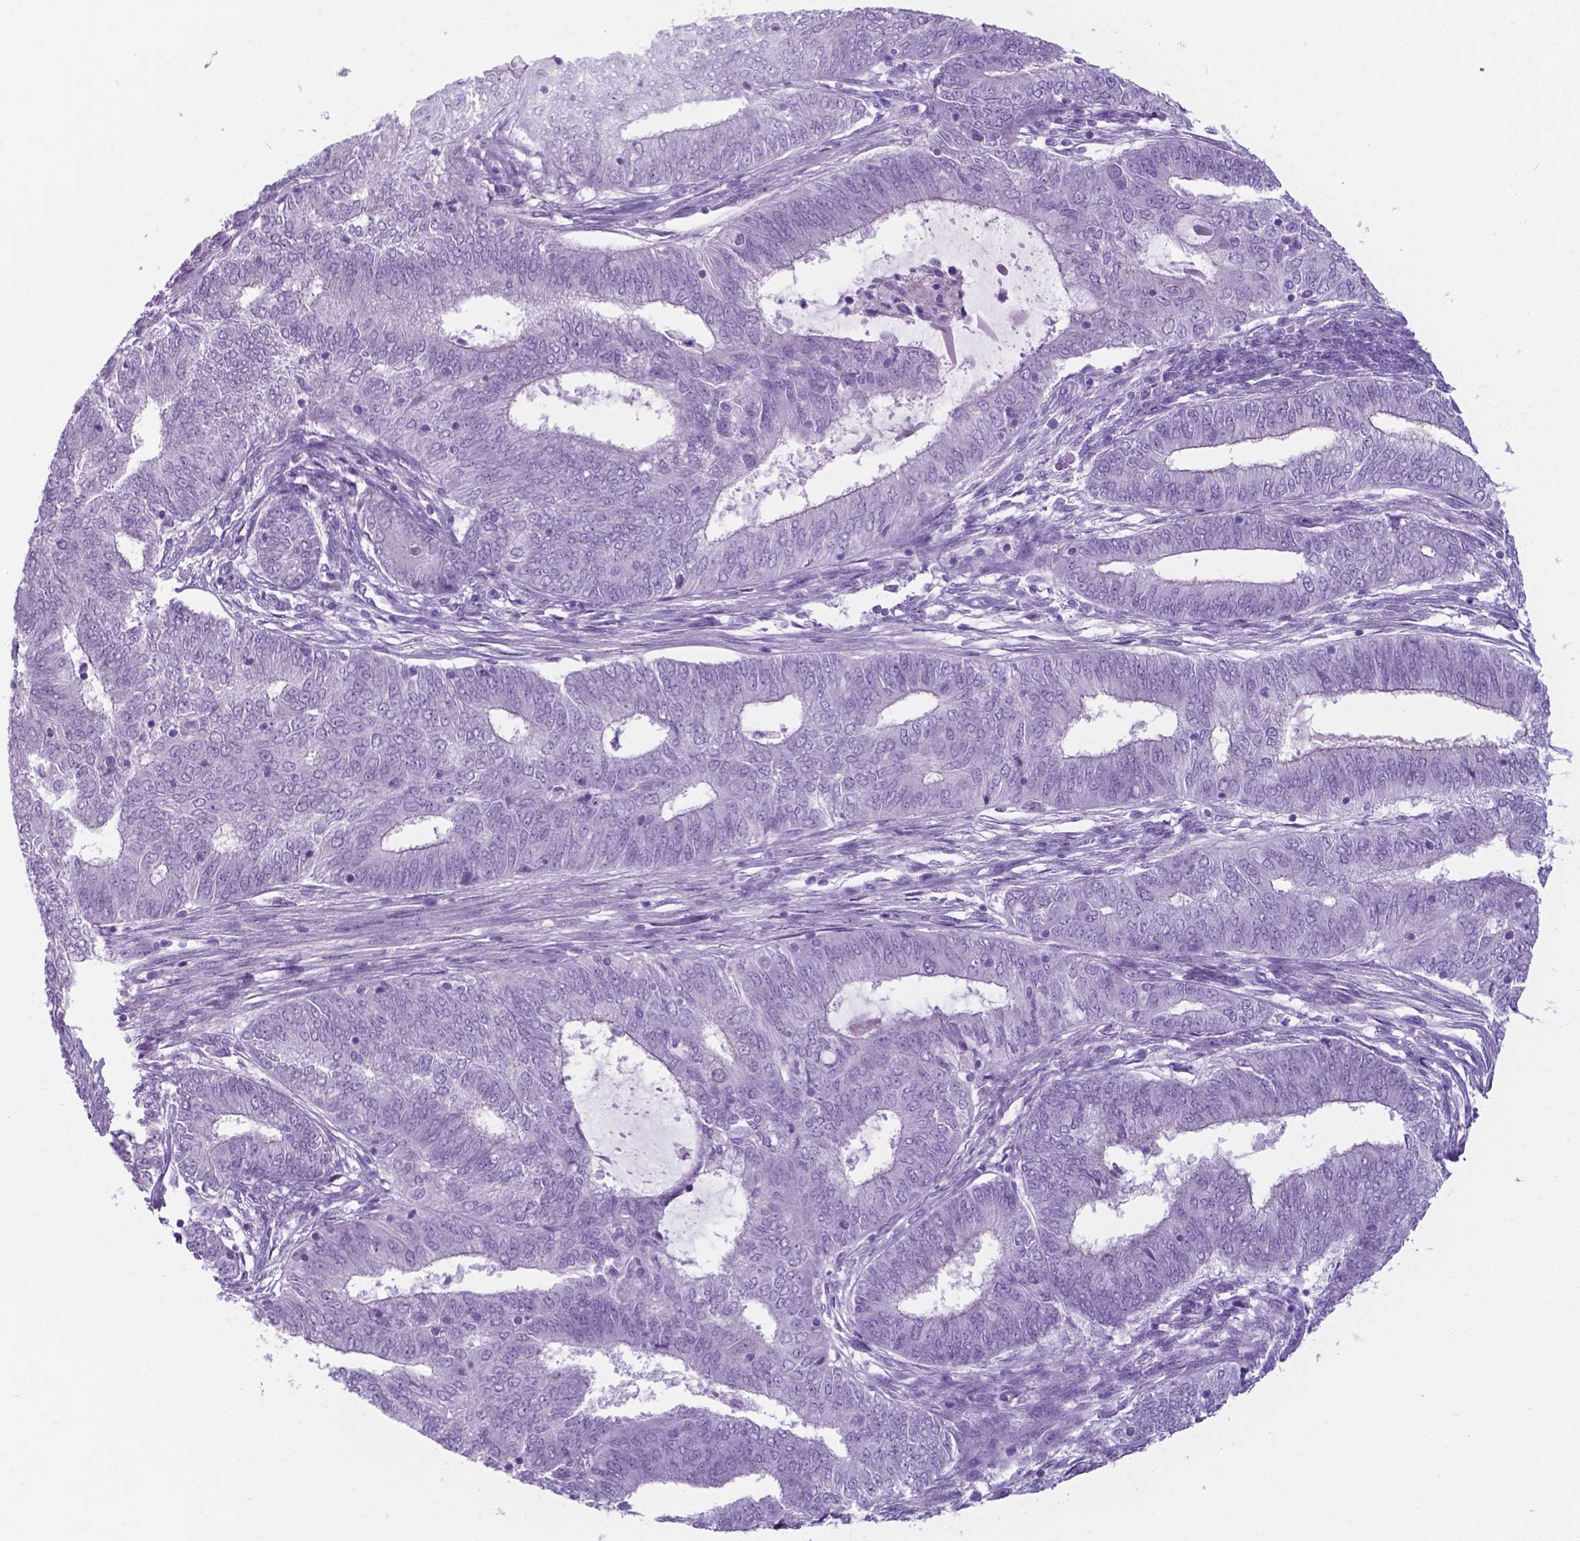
{"staining": {"intensity": "negative", "quantity": "none", "location": "none"}, "tissue": "endometrial cancer", "cell_type": "Tumor cells", "image_type": "cancer", "snomed": [{"axis": "morphology", "description": "Adenocarcinoma, NOS"}, {"axis": "topography", "description": "Endometrium"}], "caption": "DAB (3,3'-diaminobenzidine) immunohistochemical staining of endometrial cancer (adenocarcinoma) reveals no significant positivity in tumor cells.", "gene": "AP5B1", "patient": {"sex": "female", "age": 62}}